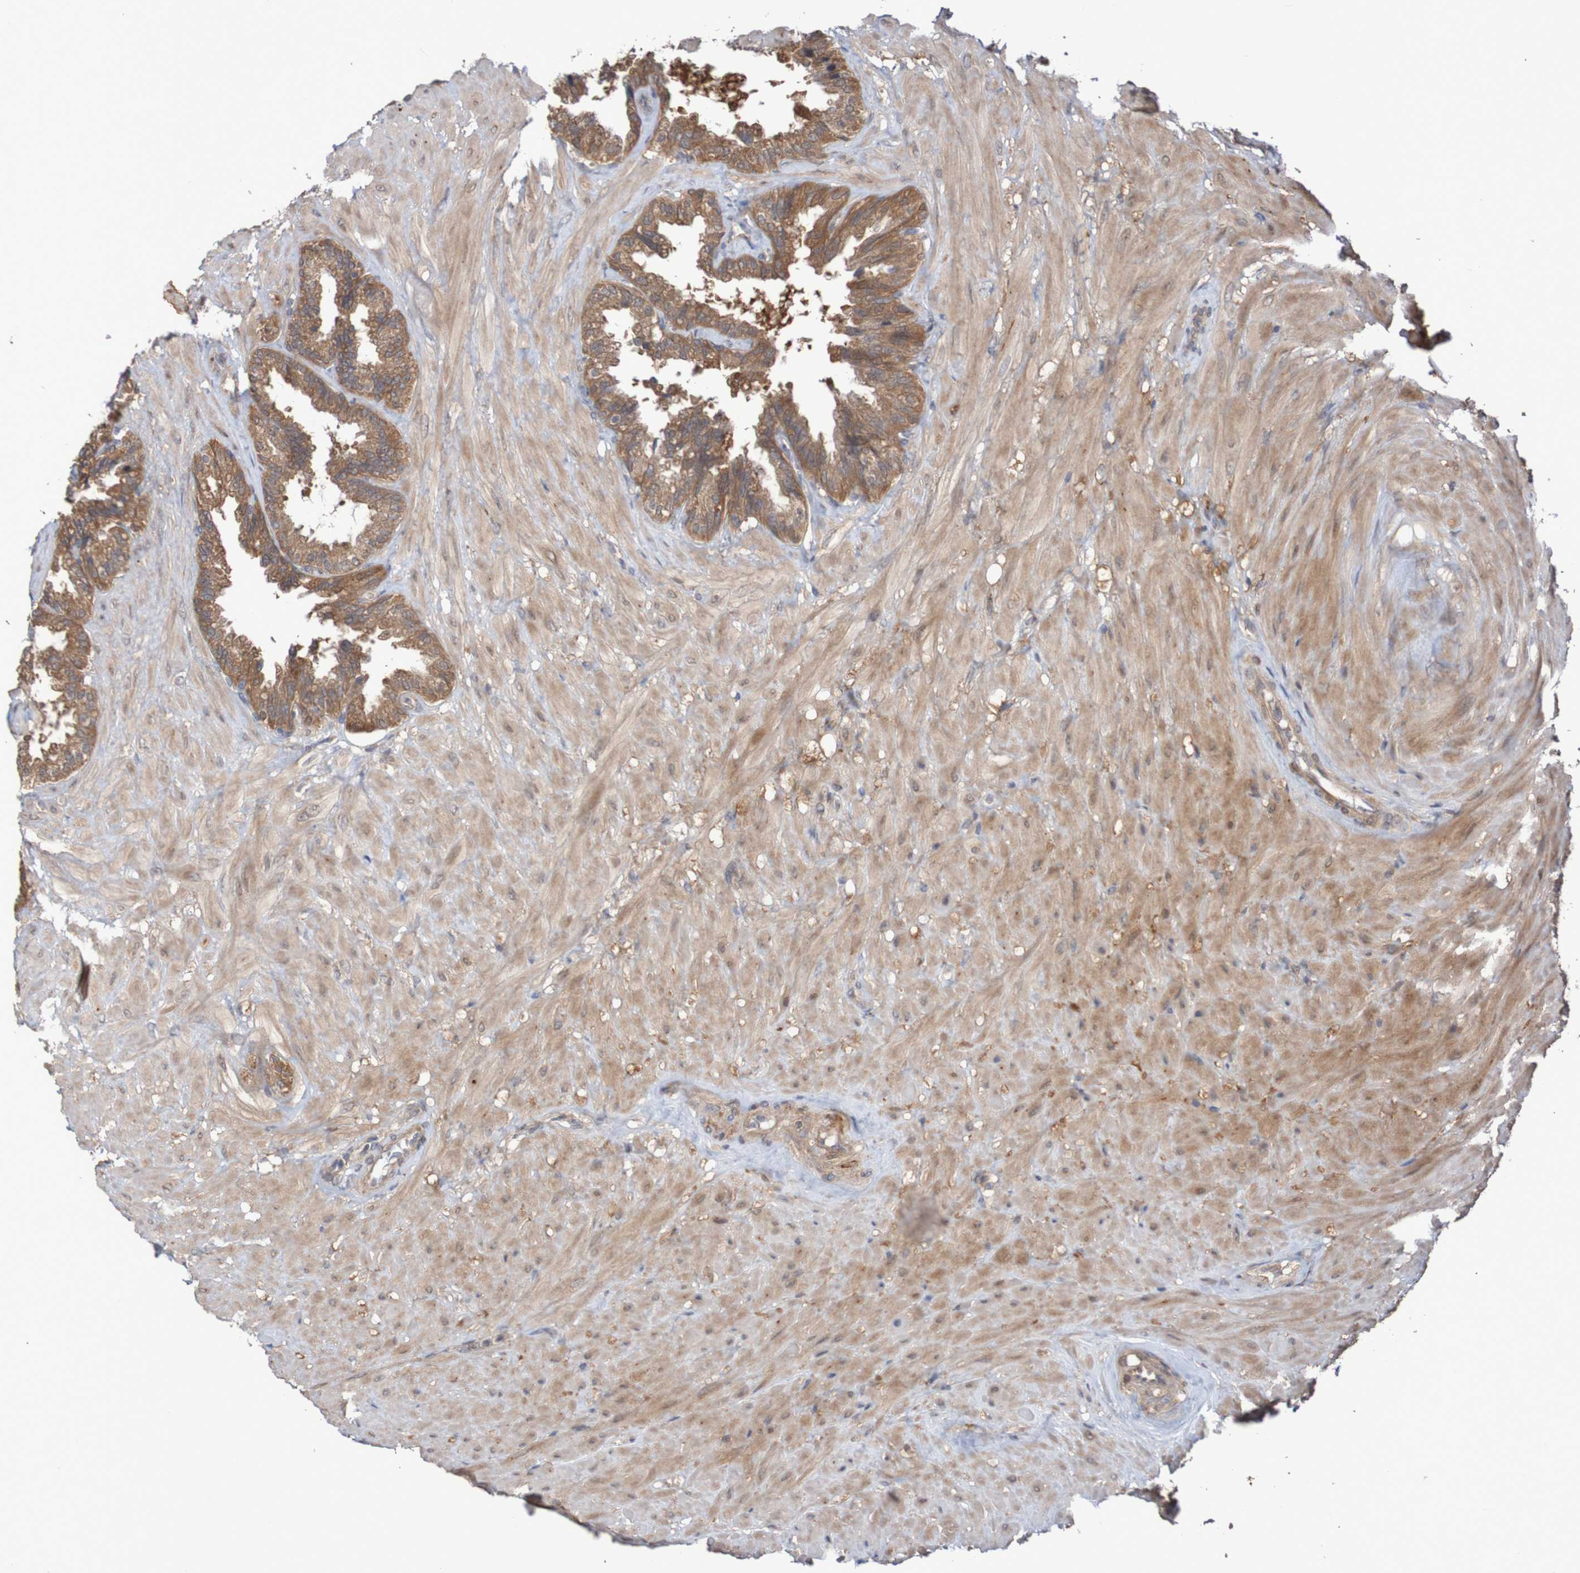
{"staining": {"intensity": "moderate", "quantity": ">75%", "location": "cytoplasmic/membranous"}, "tissue": "seminal vesicle", "cell_type": "Glandular cells", "image_type": "normal", "snomed": [{"axis": "morphology", "description": "Normal tissue, NOS"}, {"axis": "topography", "description": "Seminal veicle"}], "caption": "Immunohistochemistry of normal human seminal vesicle demonstrates medium levels of moderate cytoplasmic/membranous positivity in approximately >75% of glandular cells. (brown staining indicates protein expression, while blue staining denotes nuclei).", "gene": "PHPT1", "patient": {"sex": "male", "age": 46}}